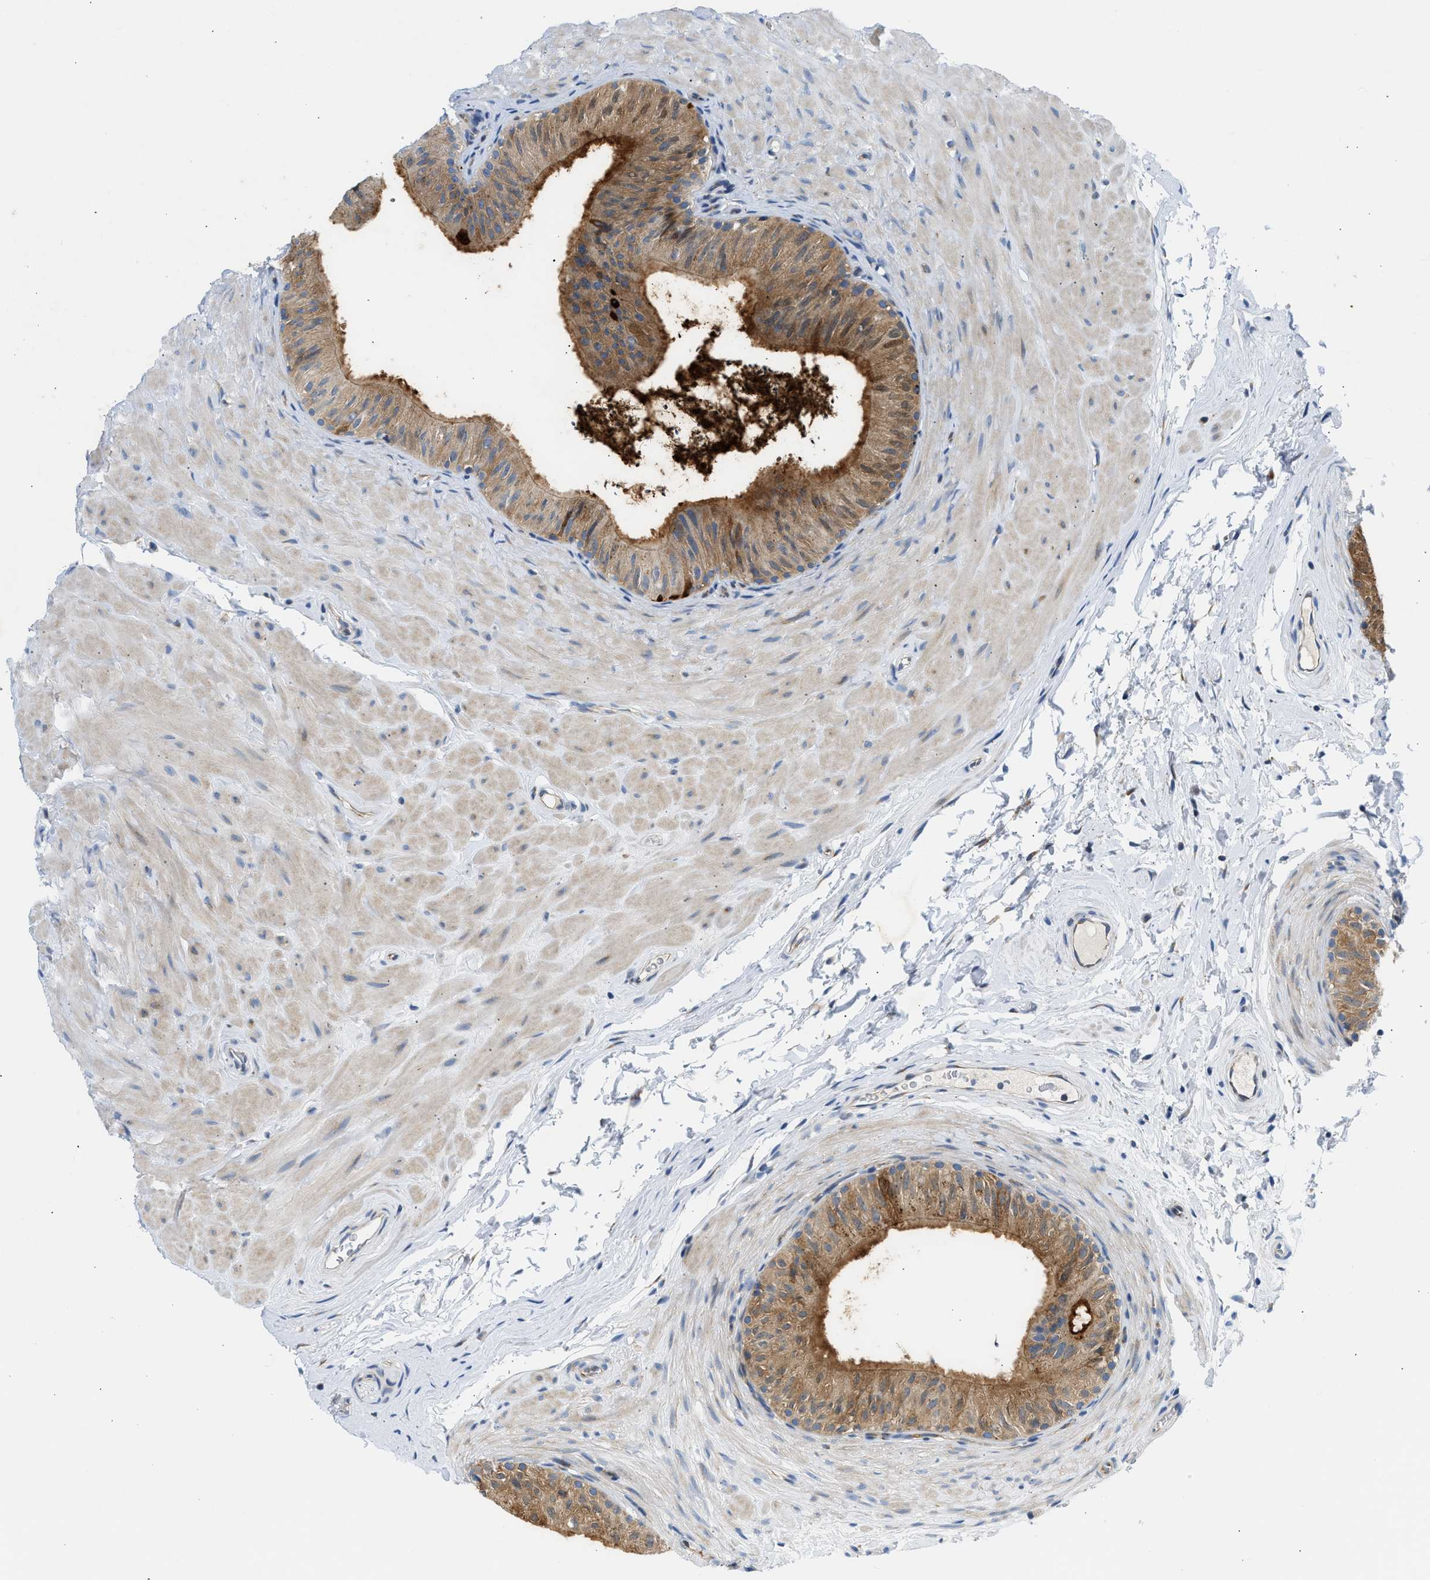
{"staining": {"intensity": "moderate", "quantity": ">75%", "location": "cytoplasmic/membranous"}, "tissue": "epididymis", "cell_type": "Glandular cells", "image_type": "normal", "snomed": [{"axis": "morphology", "description": "Normal tissue, NOS"}, {"axis": "topography", "description": "Epididymis"}], "caption": "This photomicrograph shows immunohistochemistry (IHC) staining of benign human epididymis, with medium moderate cytoplasmic/membranous expression in about >75% of glandular cells.", "gene": "CAMKK2", "patient": {"sex": "male", "age": 34}}